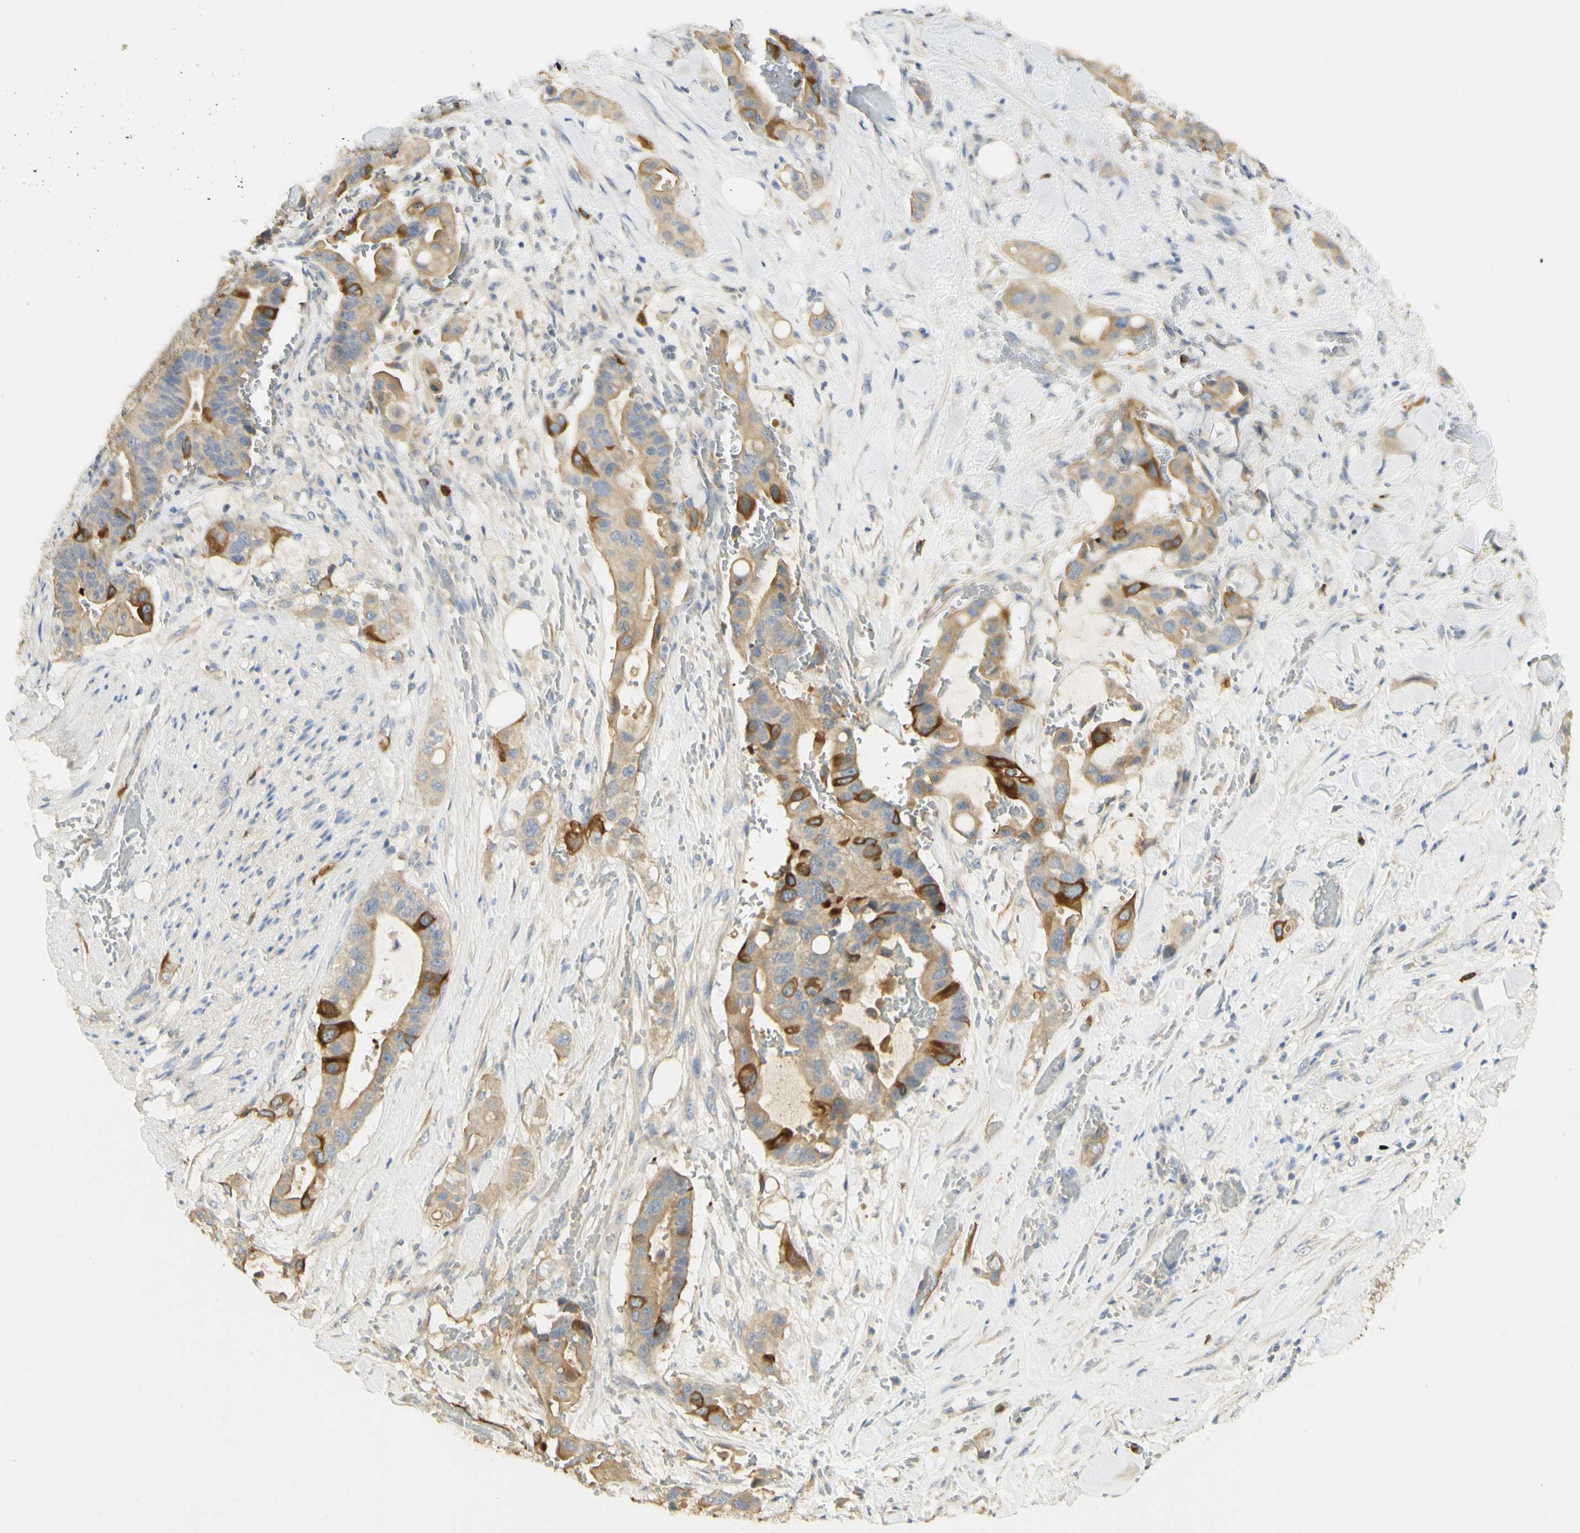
{"staining": {"intensity": "strong", "quantity": "25%-75%", "location": "cytoplasmic/membranous"}, "tissue": "liver cancer", "cell_type": "Tumor cells", "image_type": "cancer", "snomed": [{"axis": "morphology", "description": "Cholangiocarcinoma"}, {"axis": "topography", "description": "Liver"}], "caption": "Protein analysis of liver cancer (cholangiocarcinoma) tissue demonstrates strong cytoplasmic/membranous staining in approximately 25%-75% of tumor cells.", "gene": "KIF11", "patient": {"sex": "female", "age": 61}}